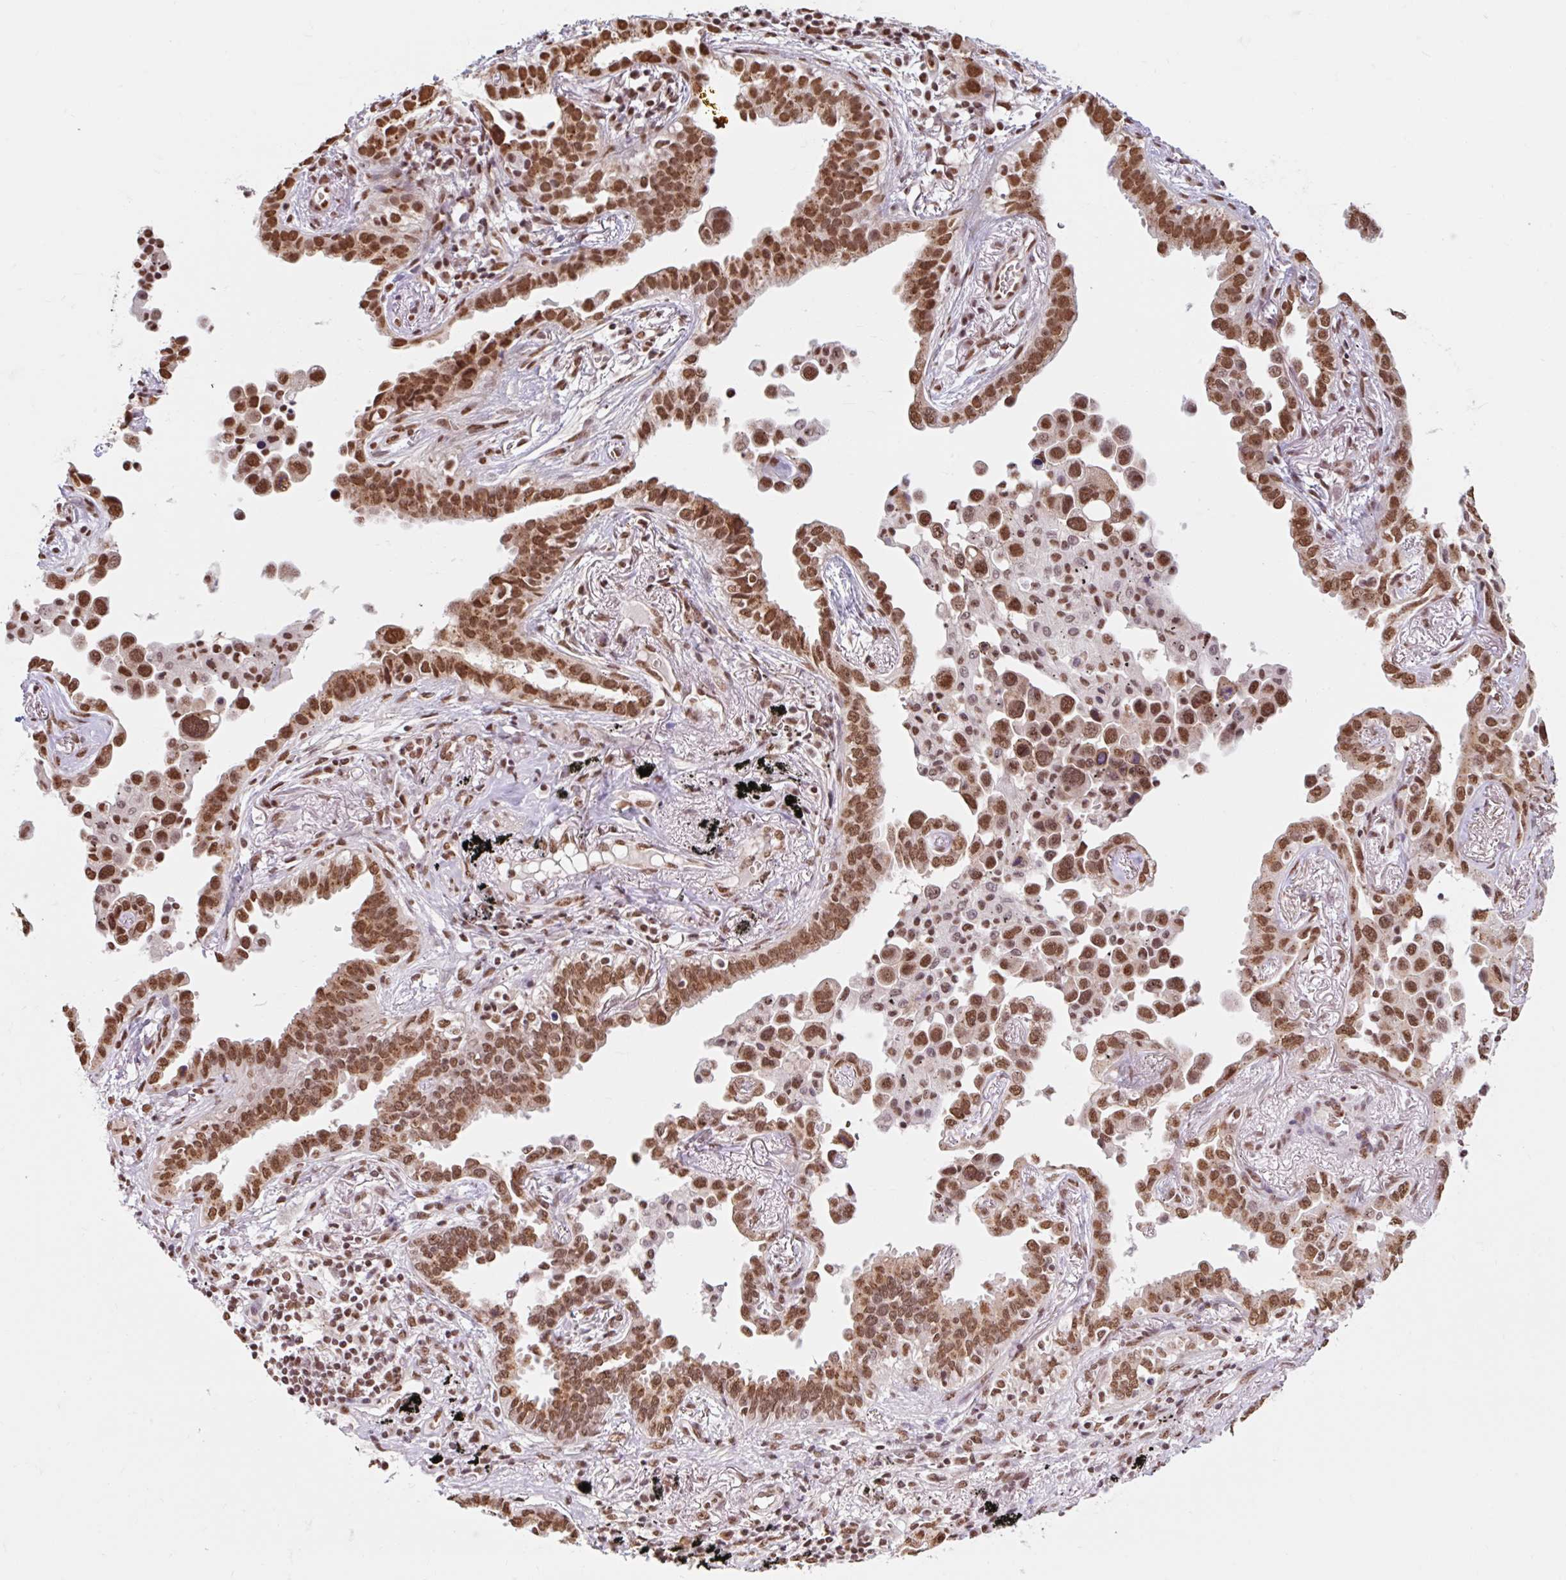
{"staining": {"intensity": "strong", "quantity": ">75%", "location": "nuclear"}, "tissue": "lung cancer", "cell_type": "Tumor cells", "image_type": "cancer", "snomed": [{"axis": "morphology", "description": "Adenocarcinoma, NOS"}, {"axis": "topography", "description": "Lung"}], "caption": "Strong nuclear positivity is identified in about >75% of tumor cells in lung adenocarcinoma.", "gene": "BICRA", "patient": {"sex": "male", "age": 67}}